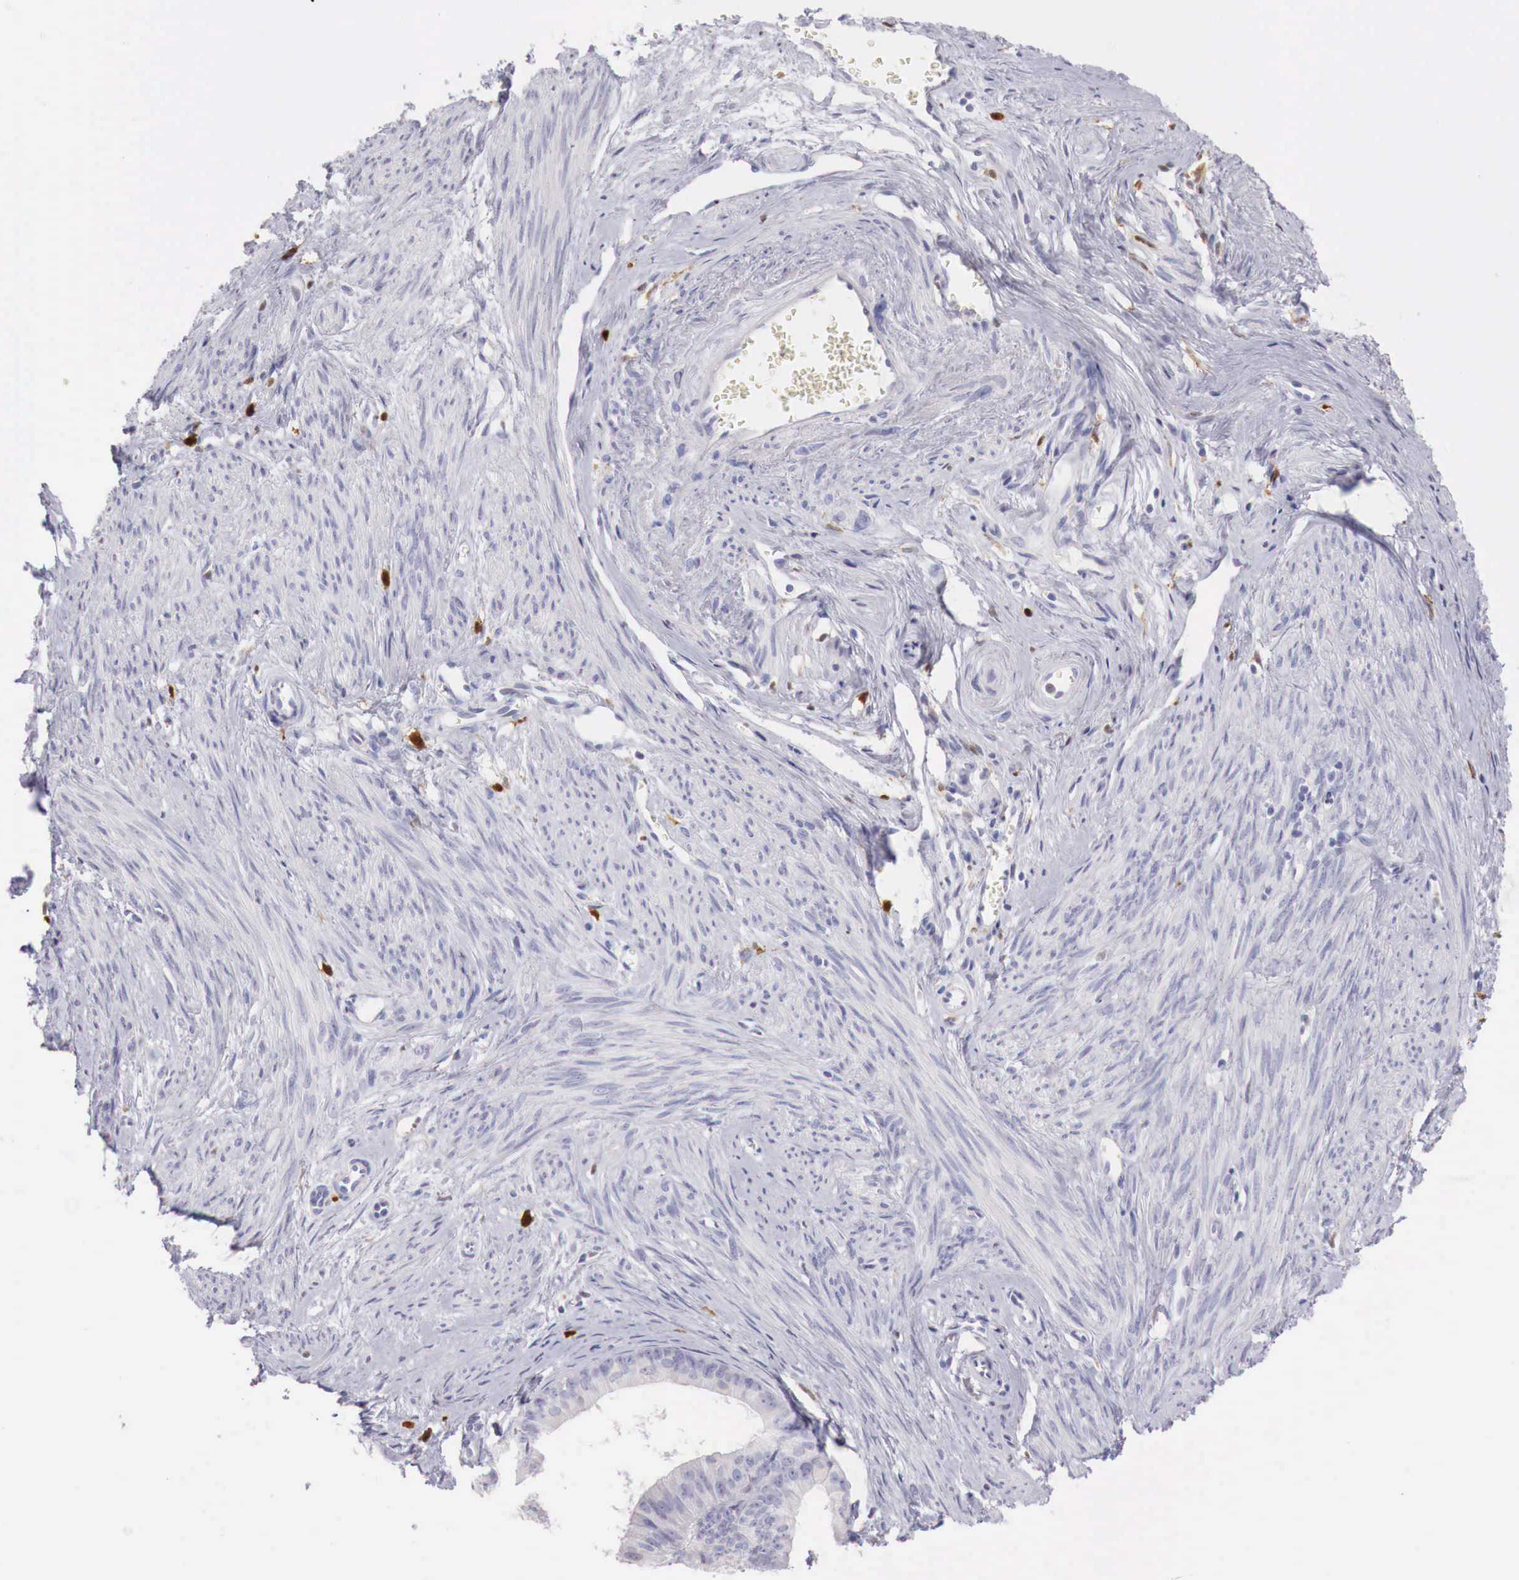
{"staining": {"intensity": "negative", "quantity": "none", "location": "none"}, "tissue": "endometrial cancer", "cell_type": "Tumor cells", "image_type": "cancer", "snomed": [{"axis": "morphology", "description": "Adenocarcinoma, NOS"}, {"axis": "topography", "description": "Endometrium"}], "caption": "Tumor cells show no significant positivity in endometrial cancer (adenocarcinoma).", "gene": "RENBP", "patient": {"sex": "female", "age": 76}}